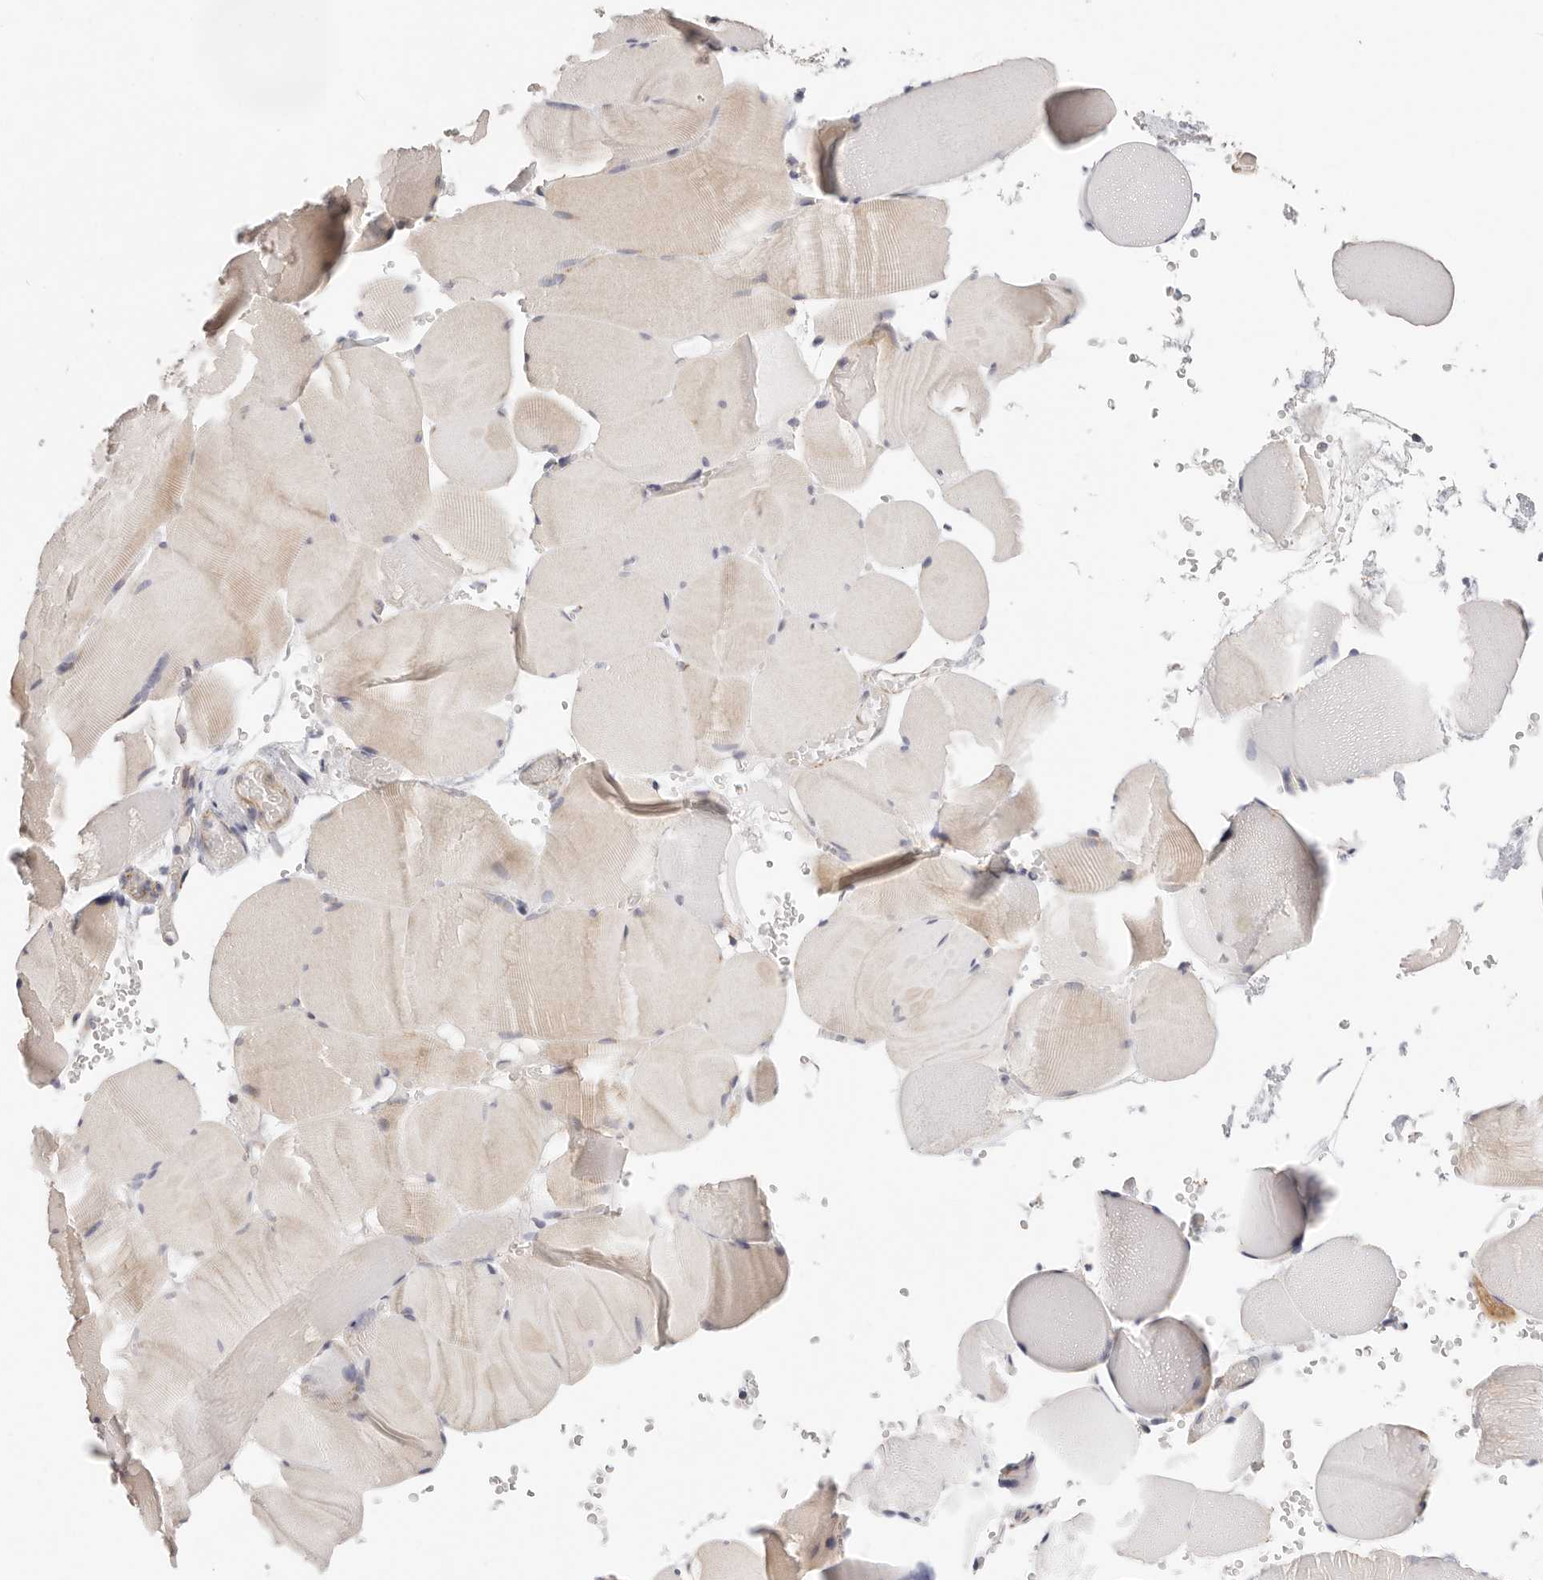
{"staining": {"intensity": "weak", "quantity": "25%-75%", "location": "cytoplasmic/membranous"}, "tissue": "skeletal muscle", "cell_type": "Myocytes", "image_type": "normal", "snomed": [{"axis": "morphology", "description": "Normal tissue, NOS"}, {"axis": "topography", "description": "Skeletal muscle"}], "caption": "The immunohistochemical stain shows weak cytoplasmic/membranous expression in myocytes of normal skeletal muscle. (IHC, brightfield microscopy, high magnification).", "gene": "AFDN", "patient": {"sex": "male", "age": 62}}